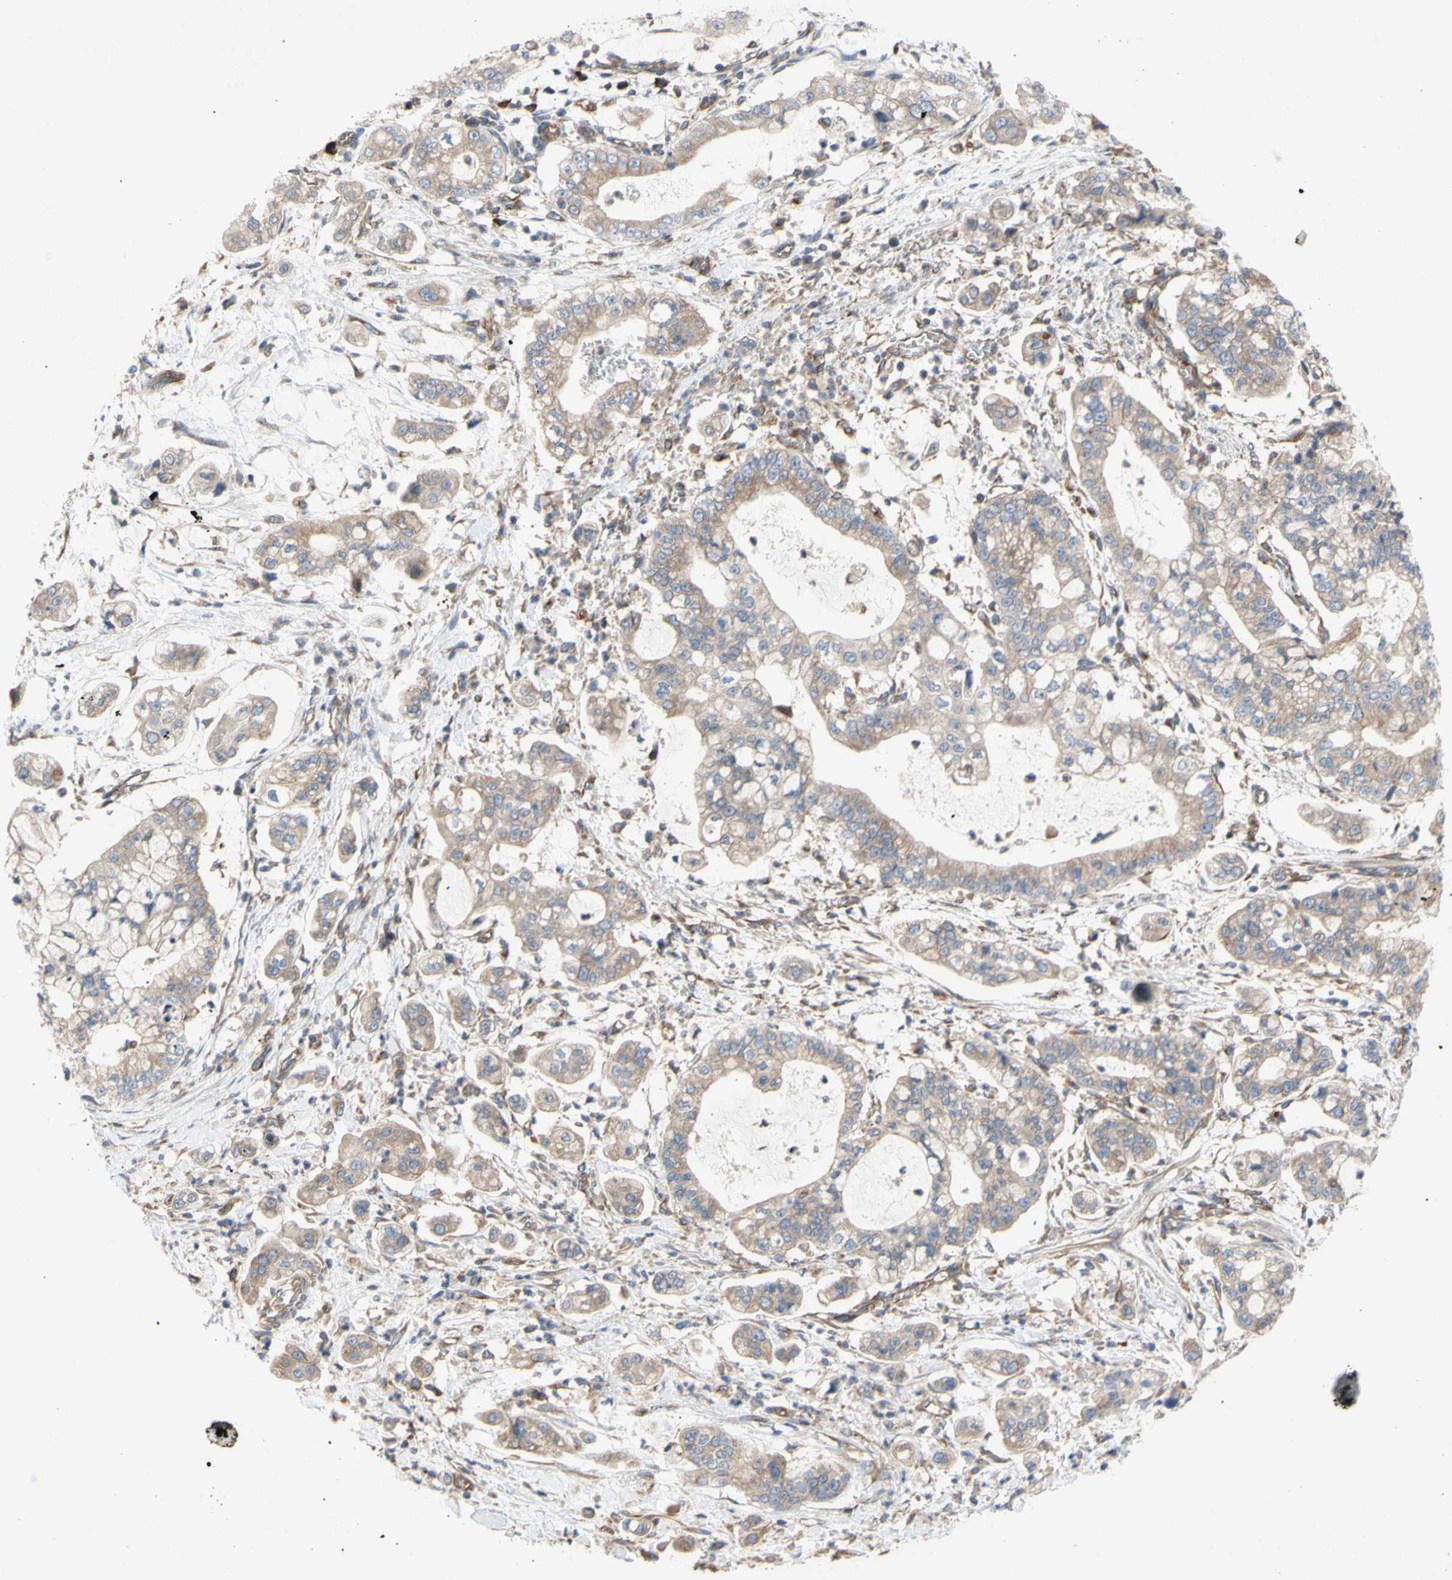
{"staining": {"intensity": "weak", "quantity": ">75%", "location": "cytoplasmic/membranous"}, "tissue": "stomach cancer", "cell_type": "Tumor cells", "image_type": "cancer", "snomed": [{"axis": "morphology", "description": "Adenocarcinoma, NOS"}, {"axis": "topography", "description": "Stomach"}], "caption": "Approximately >75% of tumor cells in adenocarcinoma (stomach) display weak cytoplasmic/membranous protein positivity as visualized by brown immunohistochemical staining.", "gene": "KLC1", "patient": {"sex": "male", "age": 76}}